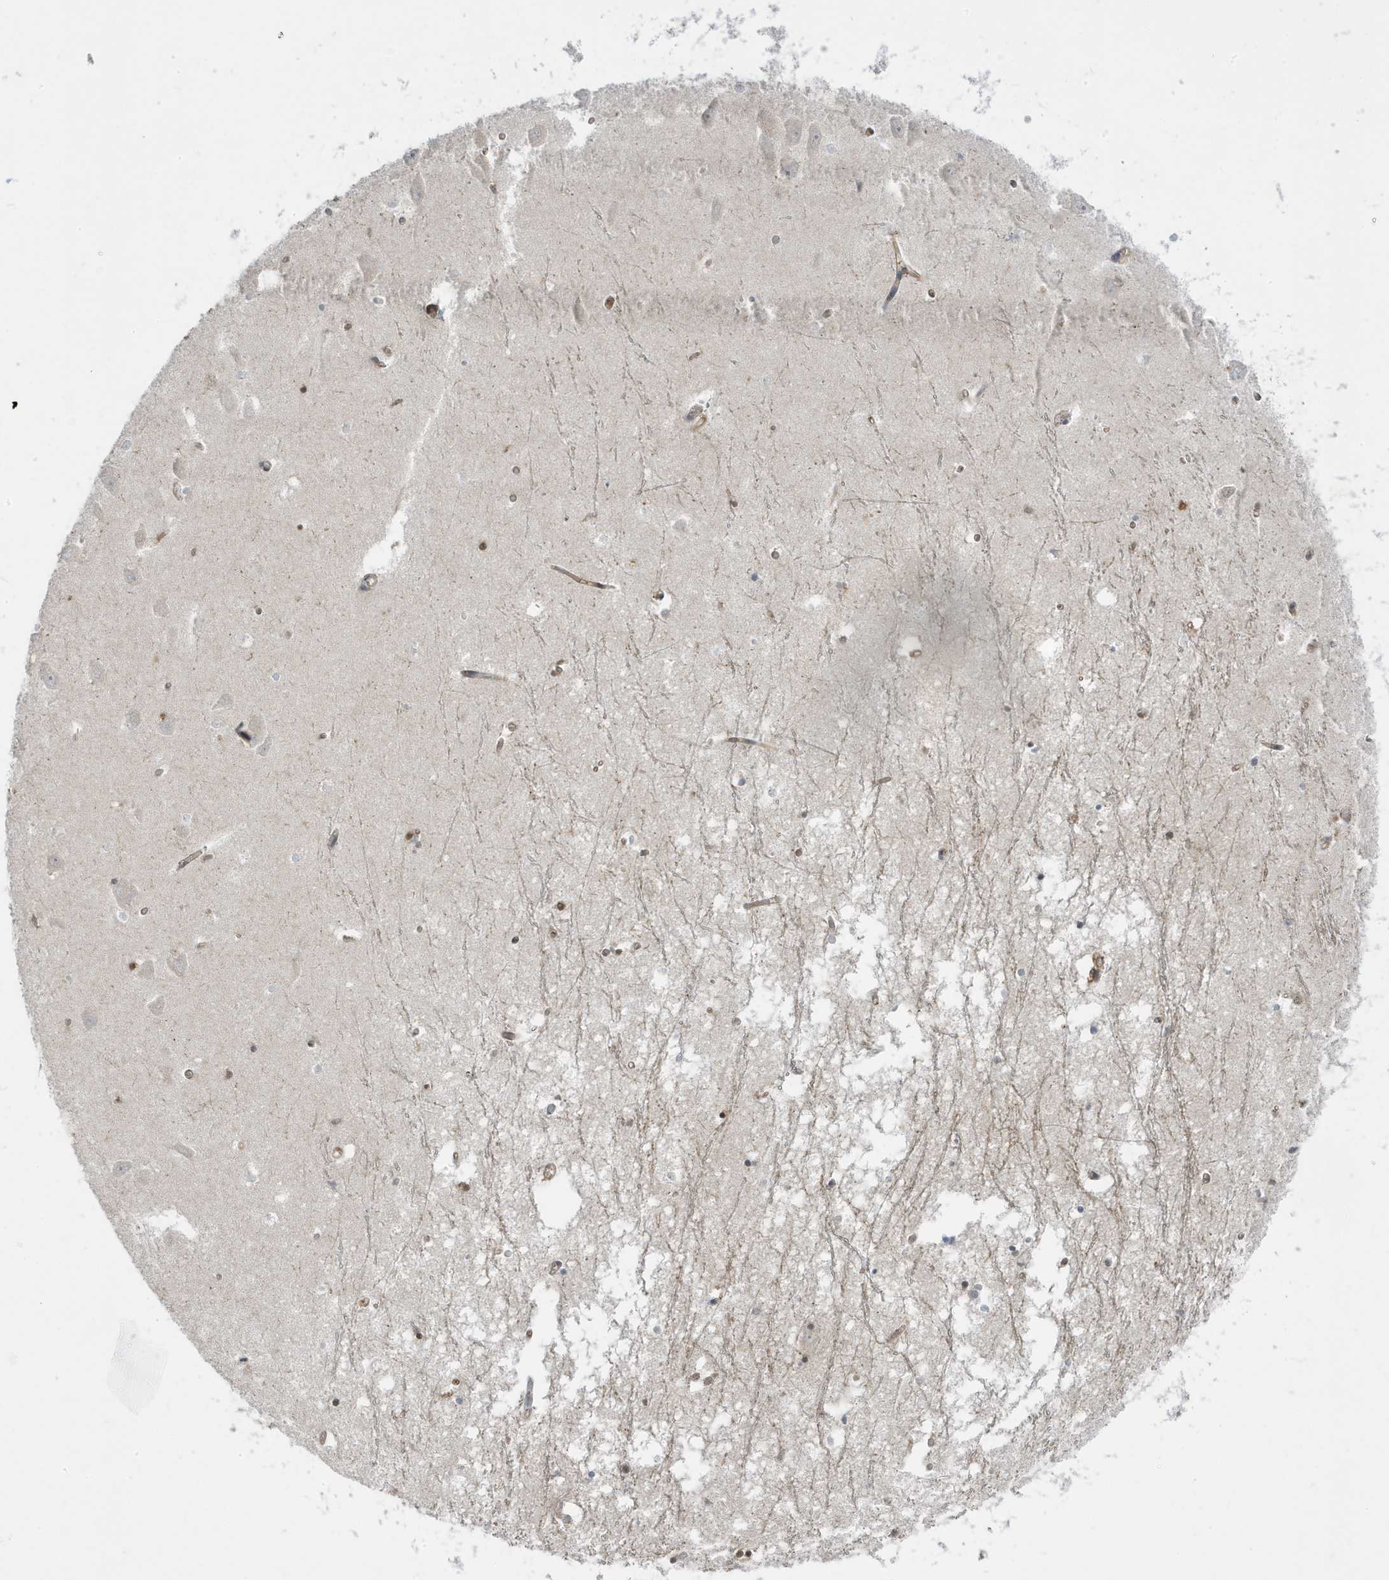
{"staining": {"intensity": "moderate", "quantity": "<25%", "location": "cytoplasmic/membranous"}, "tissue": "hippocampus", "cell_type": "Glial cells", "image_type": "normal", "snomed": [{"axis": "morphology", "description": "Normal tissue, NOS"}, {"axis": "topography", "description": "Hippocampus"}], "caption": "Immunohistochemical staining of benign hippocampus shows moderate cytoplasmic/membranous protein expression in approximately <25% of glial cells.", "gene": "STAM", "patient": {"sex": "male", "age": 70}}